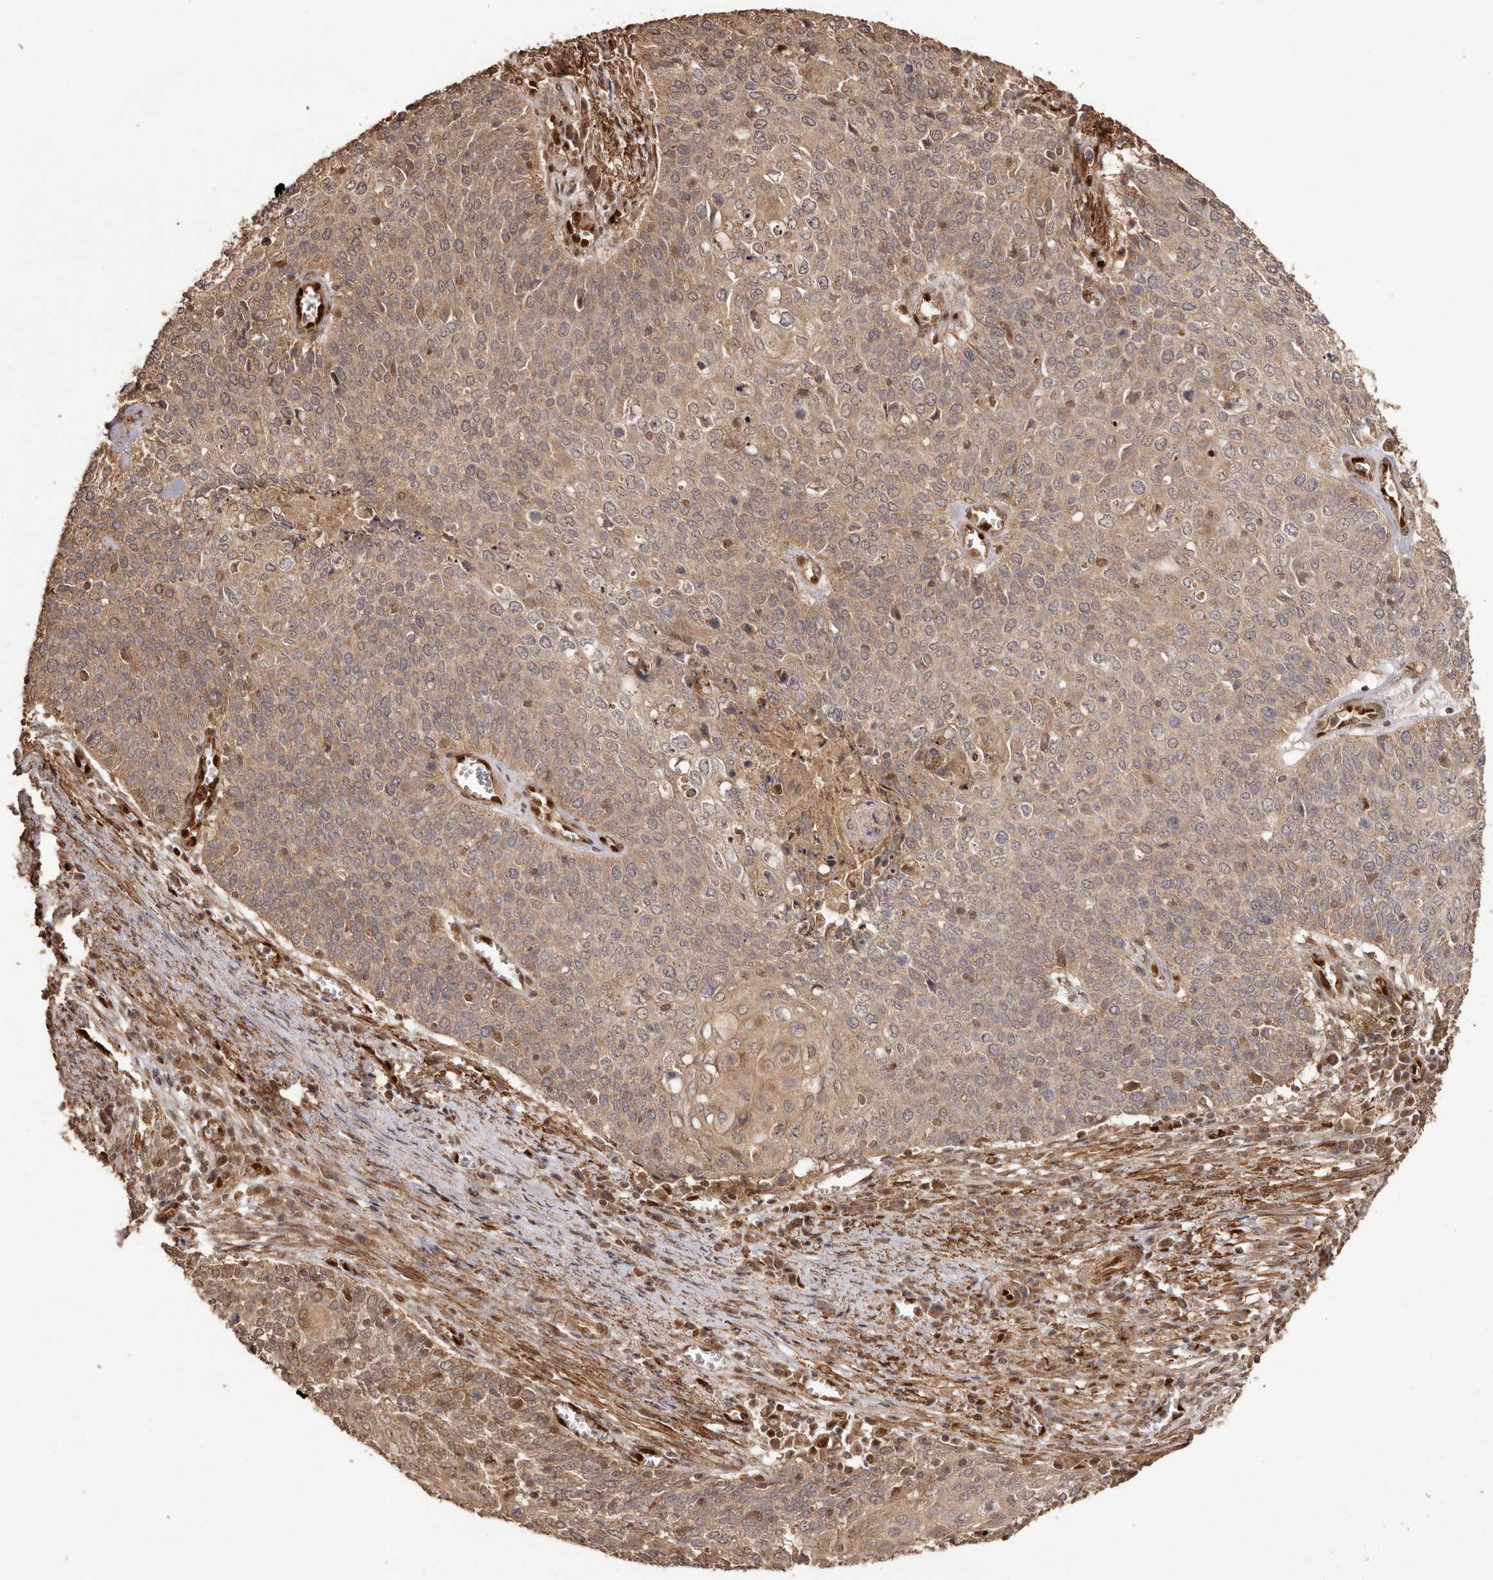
{"staining": {"intensity": "weak", "quantity": ">75%", "location": "cytoplasmic/membranous"}, "tissue": "cervical cancer", "cell_type": "Tumor cells", "image_type": "cancer", "snomed": [{"axis": "morphology", "description": "Squamous cell carcinoma, NOS"}, {"axis": "topography", "description": "Cervix"}], "caption": "Immunohistochemical staining of human cervical cancer demonstrates weak cytoplasmic/membranous protein expression in approximately >75% of tumor cells.", "gene": "UBR2", "patient": {"sex": "female", "age": 39}}